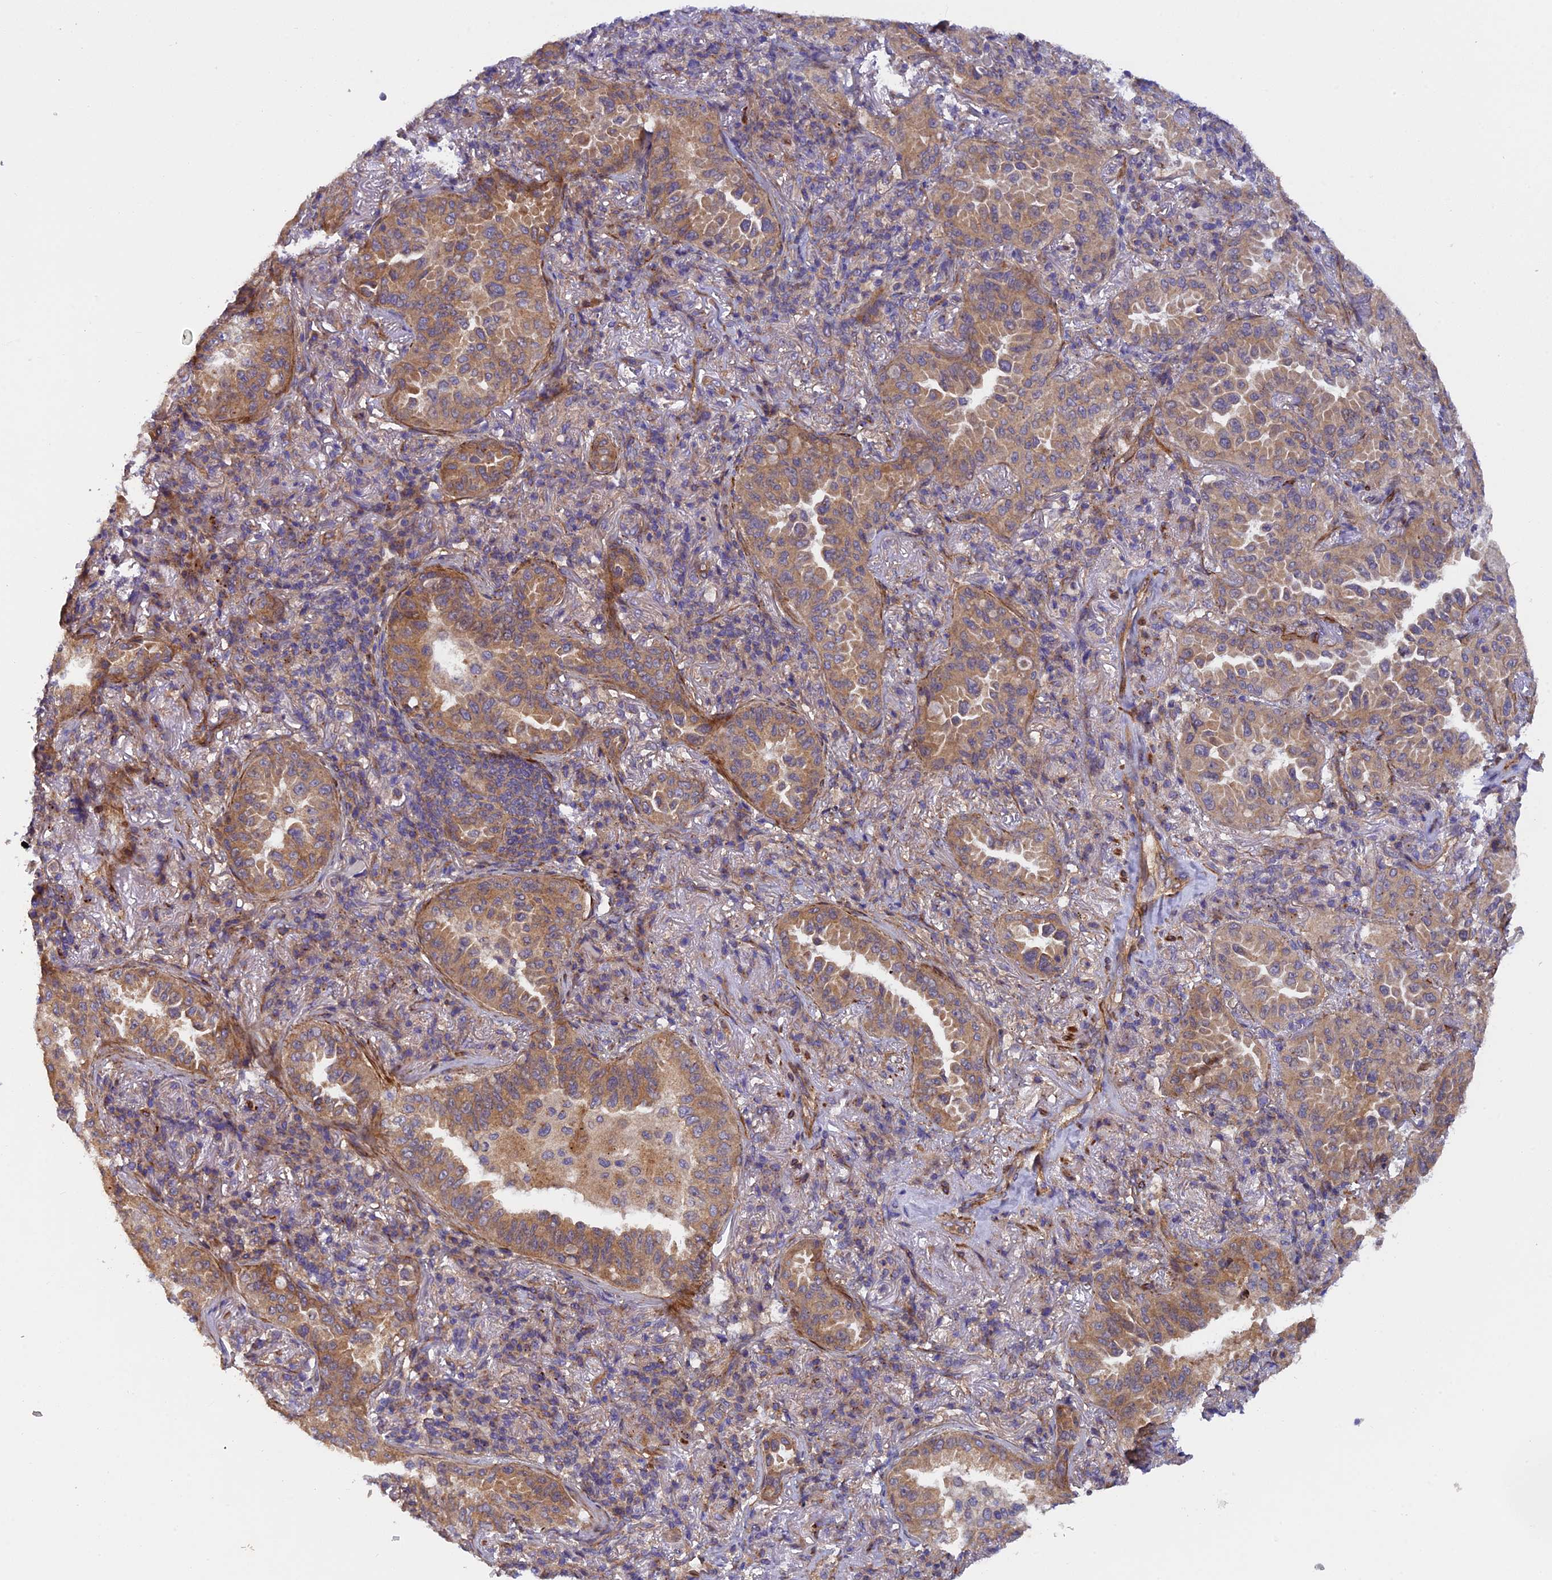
{"staining": {"intensity": "moderate", "quantity": ">75%", "location": "cytoplasmic/membranous"}, "tissue": "lung cancer", "cell_type": "Tumor cells", "image_type": "cancer", "snomed": [{"axis": "morphology", "description": "Adenocarcinoma, NOS"}, {"axis": "topography", "description": "Lung"}], "caption": "Immunohistochemical staining of human lung adenocarcinoma exhibits moderate cytoplasmic/membranous protein positivity in about >75% of tumor cells. (DAB IHC, brown staining for protein, blue staining for nuclei).", "gene": "ADAMTS15", "patient": {"sex": "female", "age": 69}}